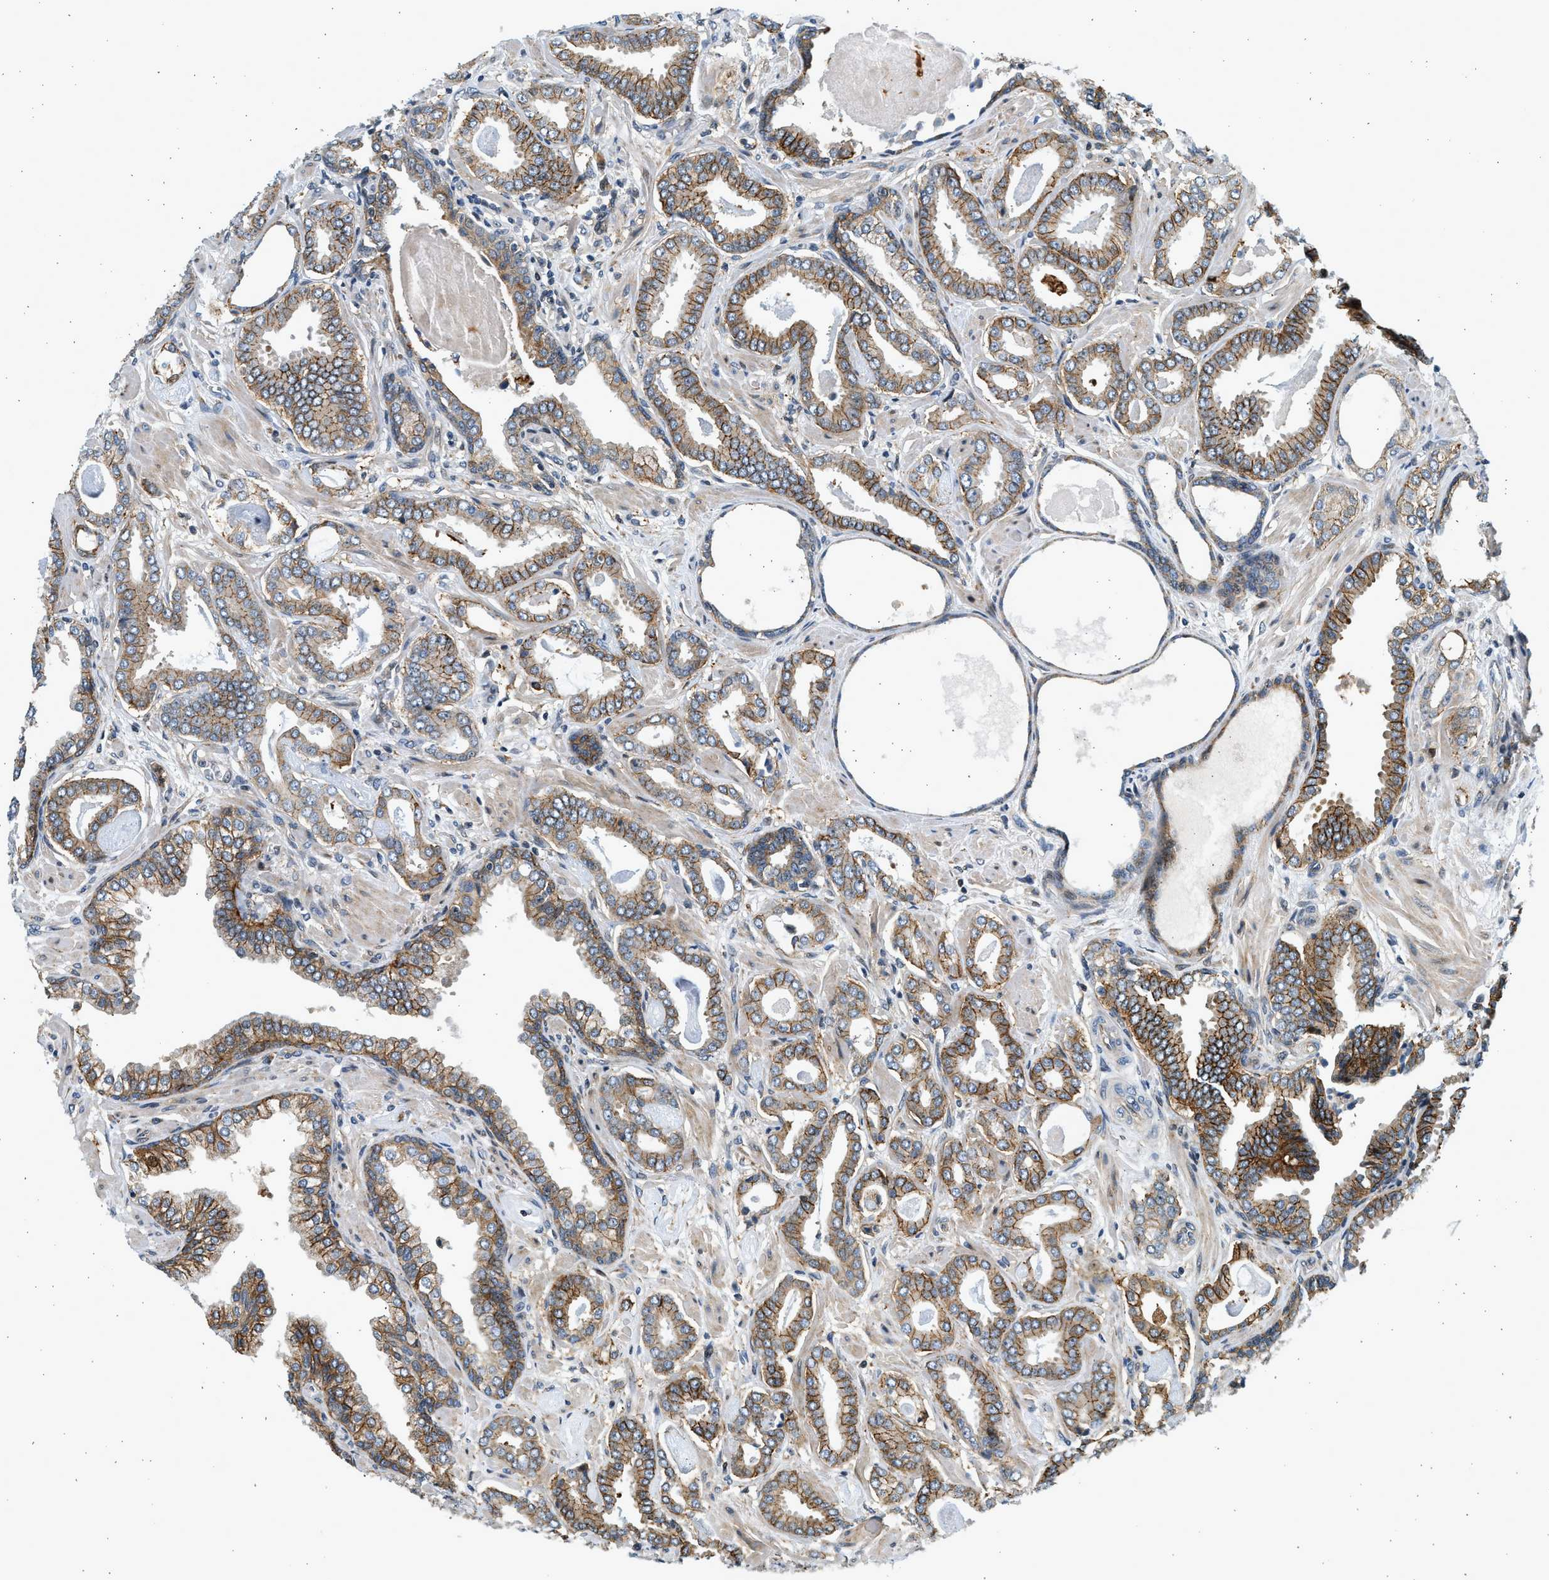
{"staining": {"intensity": "moderate", "quantity": ">75%", "location": "cytoplasmic/membranous"}, "tissue": "prostate cancer", "cell_type": "Tumor cells", "image_type": "cancer", "snomed": [{"axis": "morphology", "description": "Adenocarcinoma, Low grade"}, {"axis": "topography", "description": "Prostate"}], "caption": "Moderate cytoplasmic/membranous positivity for a protein is appreciated in approximately >75% of tumor cells of prostate cancer (low-grade adenocarcinoma) using immunohistochemistry (IHC).", "gene": "NRSN2", "patient": {"sex": "male", "age": 53}}